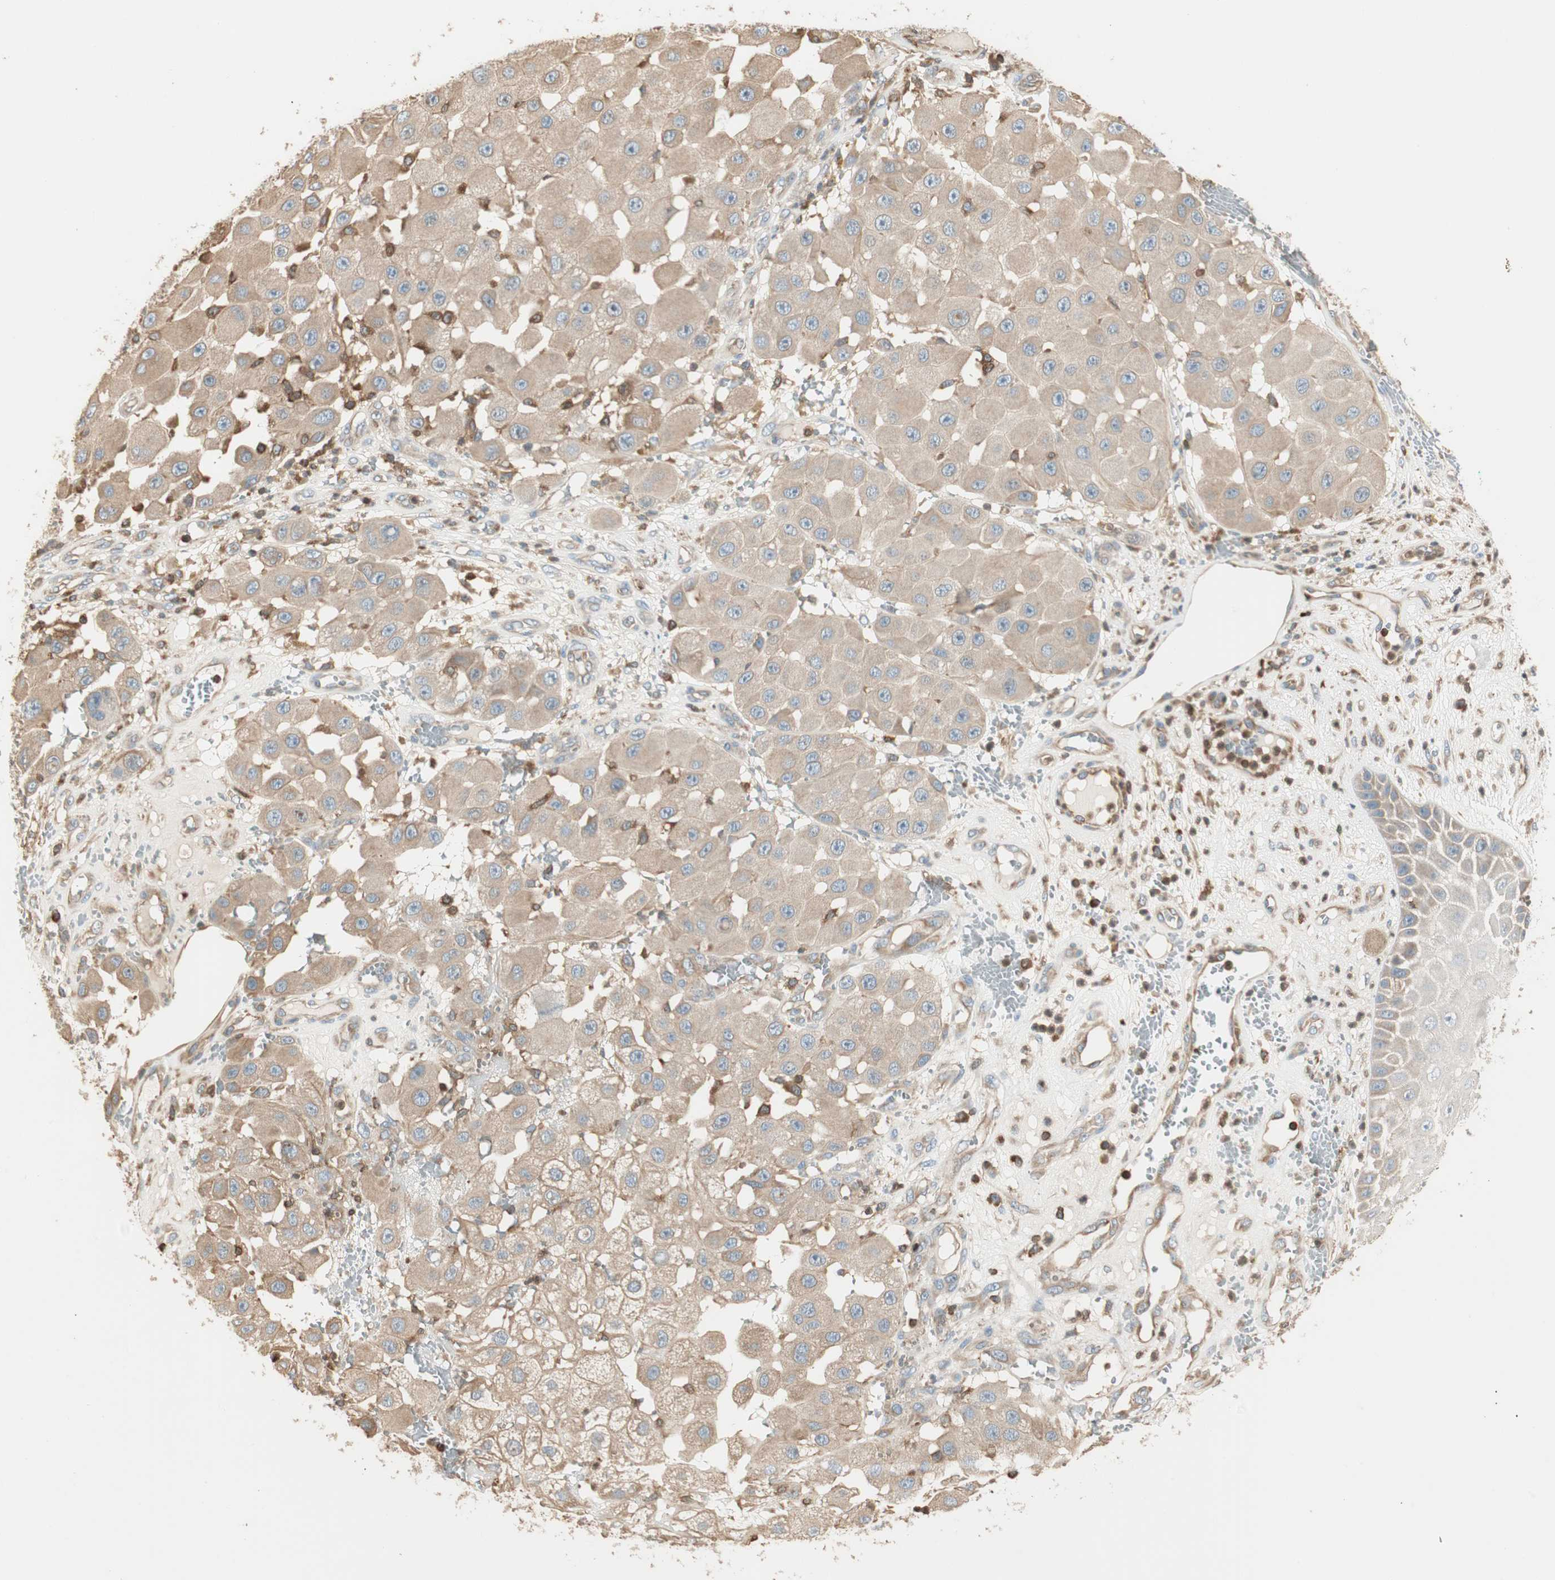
{"staining": {"intensity": "weak", "quantity": ">75%", "location": "cytoplasmic/membranous"}, "tissue": "melanoma", "cell_type": "Tumor cells", "image_type": "cancer", "snomed": [{"axis": "morphology", "description": "Malignant melanoma, NOS"}, {"axis": "topography", "description": "Skin"}], "caption": "A brown stain shows weak cytoplasmic/membranous expression of a protein in malignant melanoma tumor cells.", "gene": "CRLF3", "patient": {"sex": "female", "age": 81}}